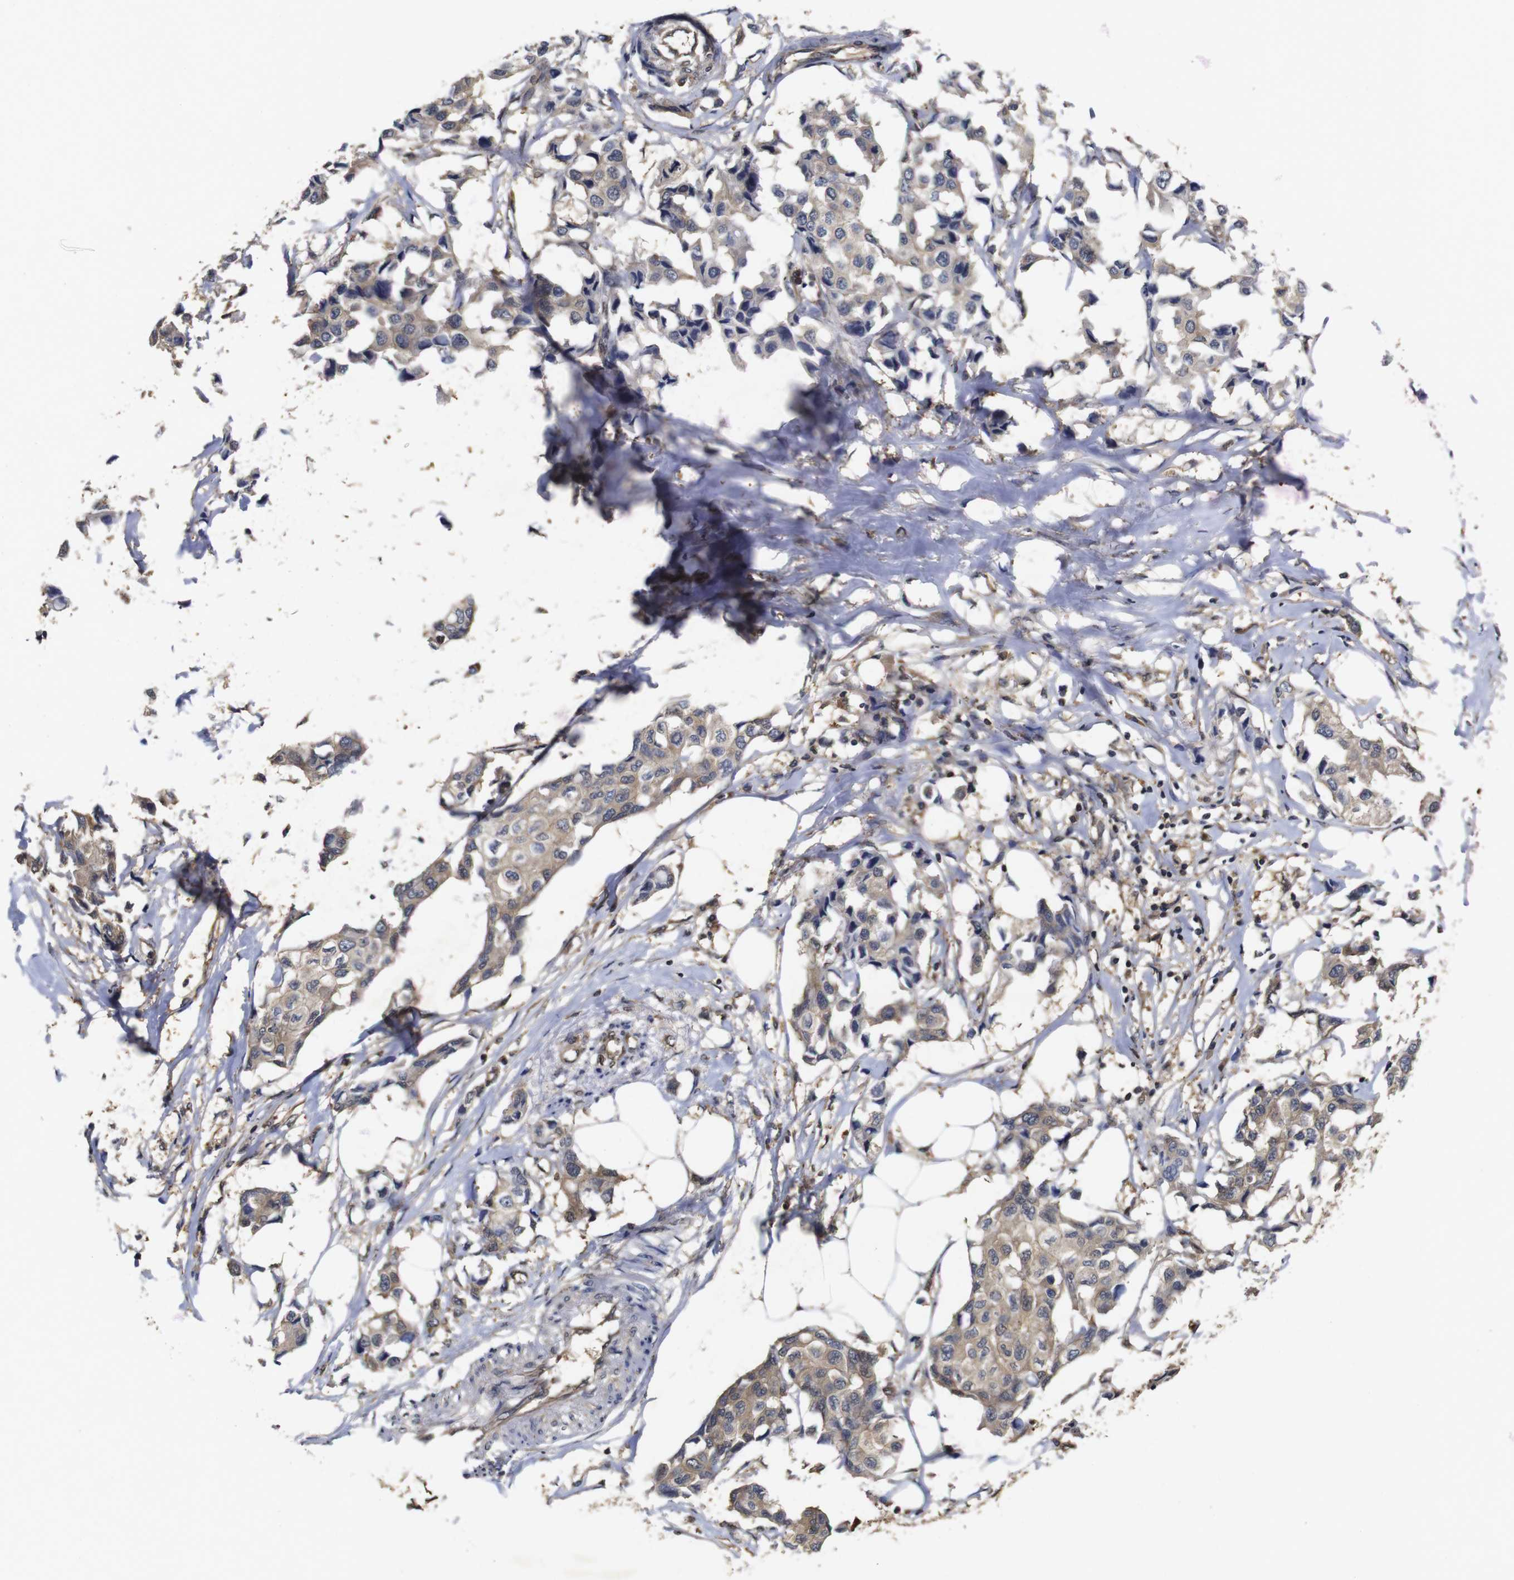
{"staining": {"intensity": "weak", "quantity": ">75%", "location": "cytoplasmic/membranous"}, "tissue": "breast cancer", "cell_type": "Tumor cells", "image_type": "cancer", "snomed": [{"axis": "morphology", "description": "Duct carcinoma"}, {"axis": "topography", "description": "Breast"}], "caption": "A histopathology image of breast cancer (invasive ductal carcinoma) stained for a protein demonstrates weak cytoplasmic/membranous brown staining in tumor cells. (DAB (3,3'-diaminobenzidine) IHC with brightfield microscopy, high magnification).", "gene": "SUMO3", "patient": {"sex": "female", "age": 80}}